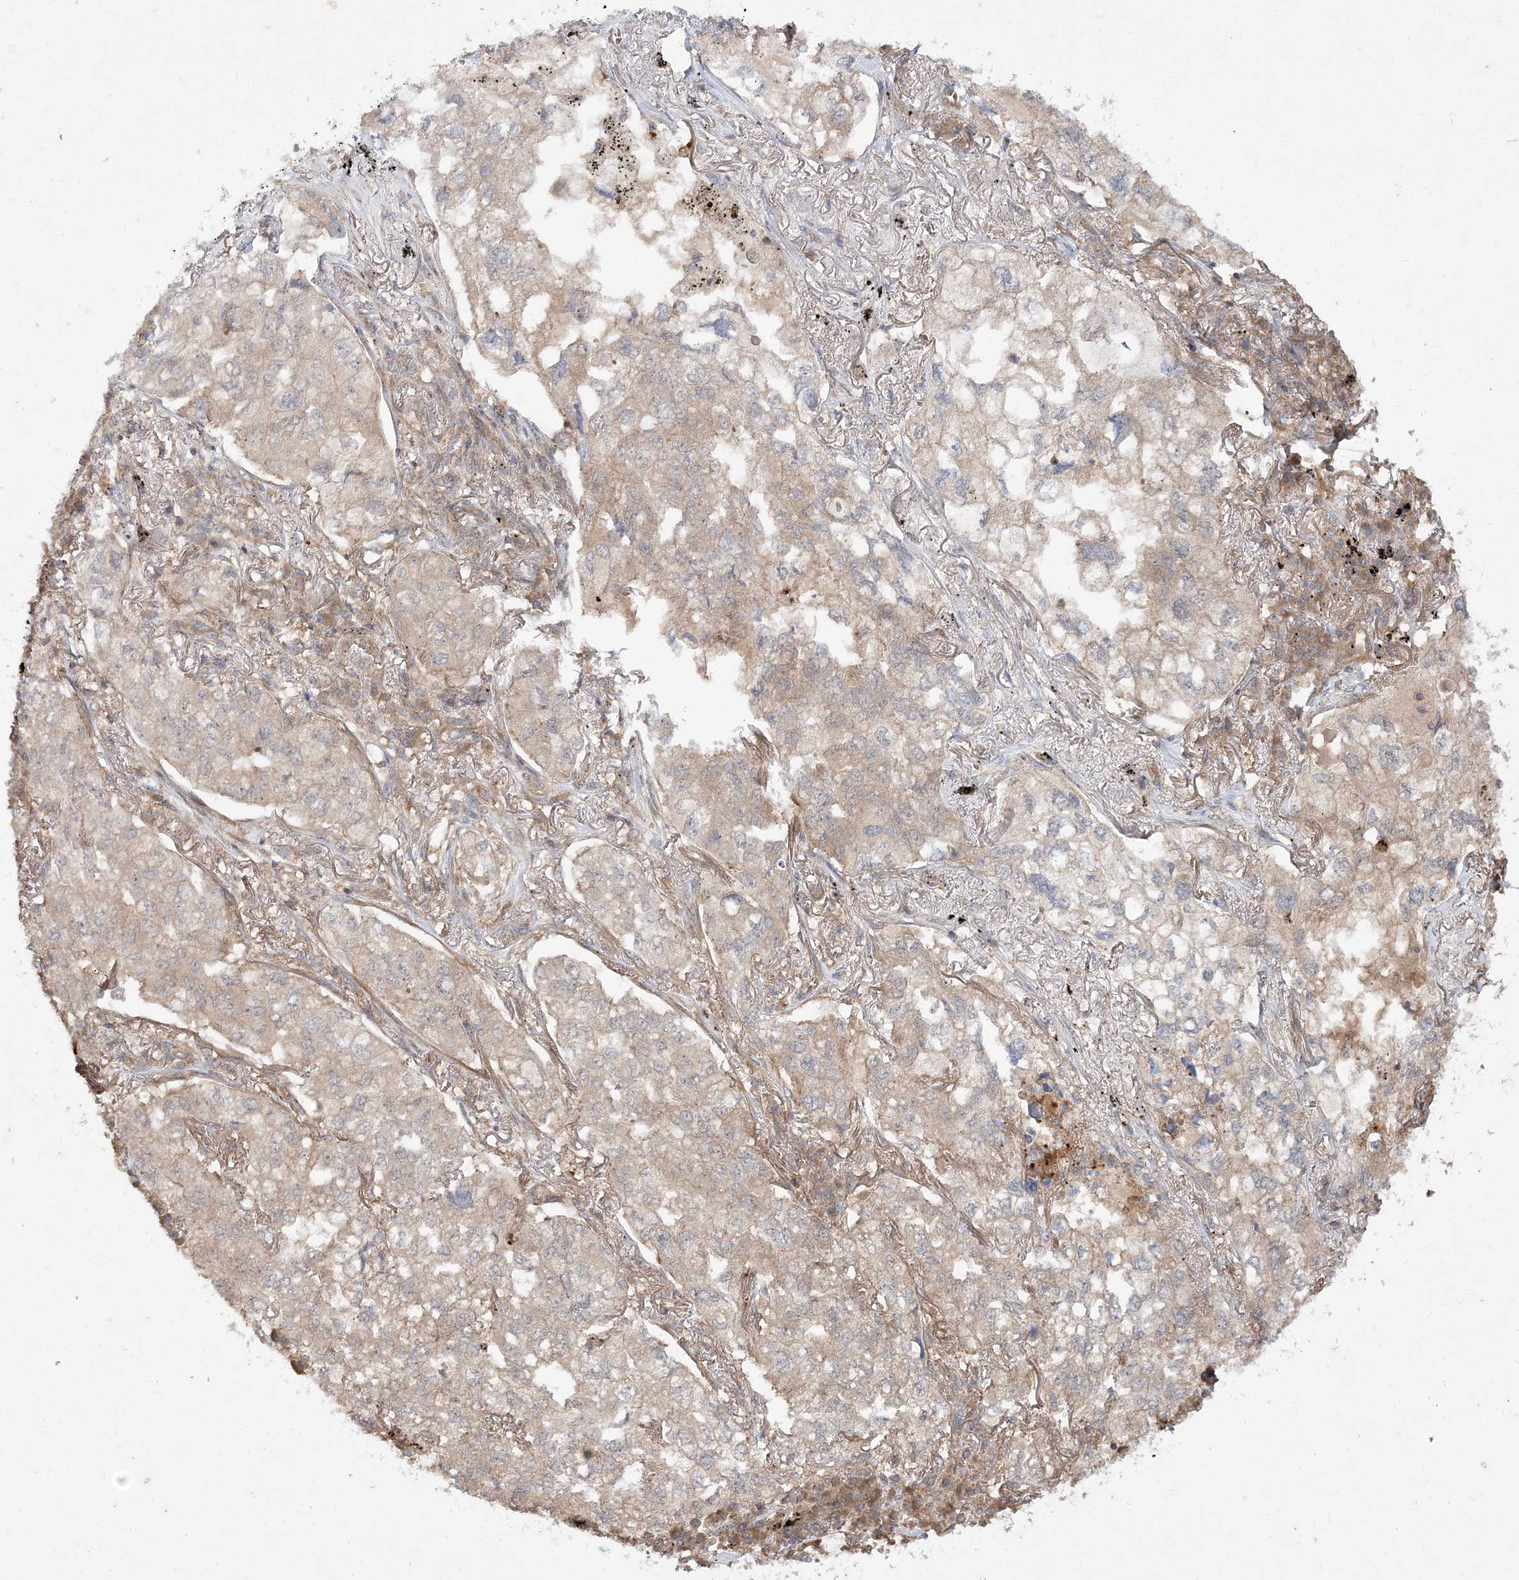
{"staining": {"intensity": "weak", "quantity": "25%-75%", "location": "cytoplasmic/membranous"}, "tissue": "lung cancer", "cell_type": "Tumor cells", "image_type": "cancer", "snomed": [{"axis": "morphology", "description": "Adenocarcinoma, NOS"}, {"axis": "topography", "description": "Lung"}], "caption": "Adenocarcinoma (lung) stained with a brown dye displays weak cytoplasmic/membranous positive positivity in approximately 25%-75% of tumor cells.", "gene": "TMEM9B", "patient": {"sex": "male", "age": 65}}